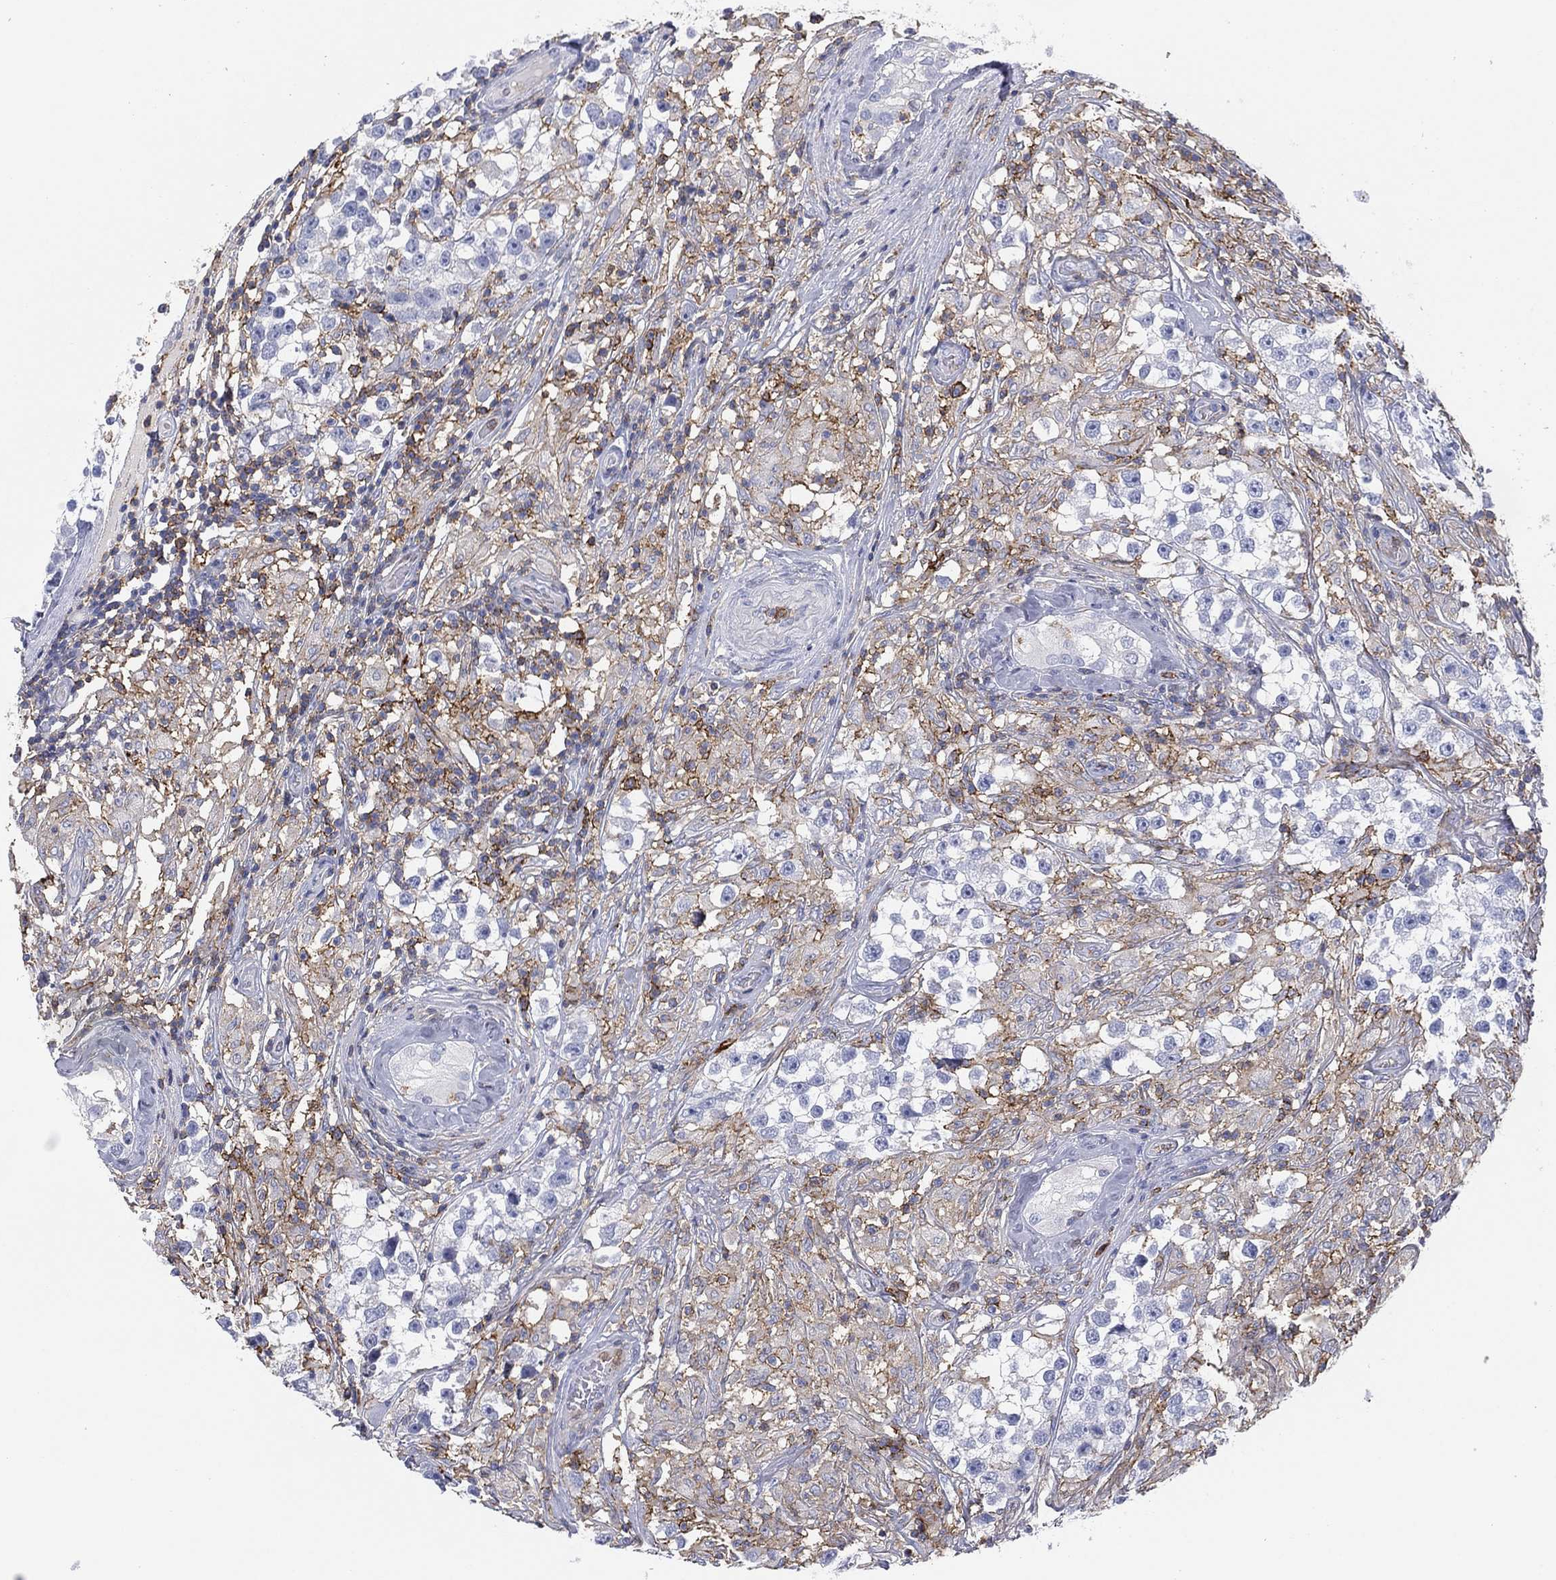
{"staining": {"intensity": "negative", "quantity": "none", "location": "none"}, "tissue": "testis cancer", "cell_type": "Tumor cells", "image_type": "cancer", "snomed": [{"axis": "morphology", "description": "Seminoma, NOS"}, {"axis": "topography", "description": "Testis"}], "caption": "Immunohistochemical staining of testis cancer demonstrates no significant staining in tumor cells.", "gene": "SELPLG", "patient": {"sex": "male", "age": 46}}